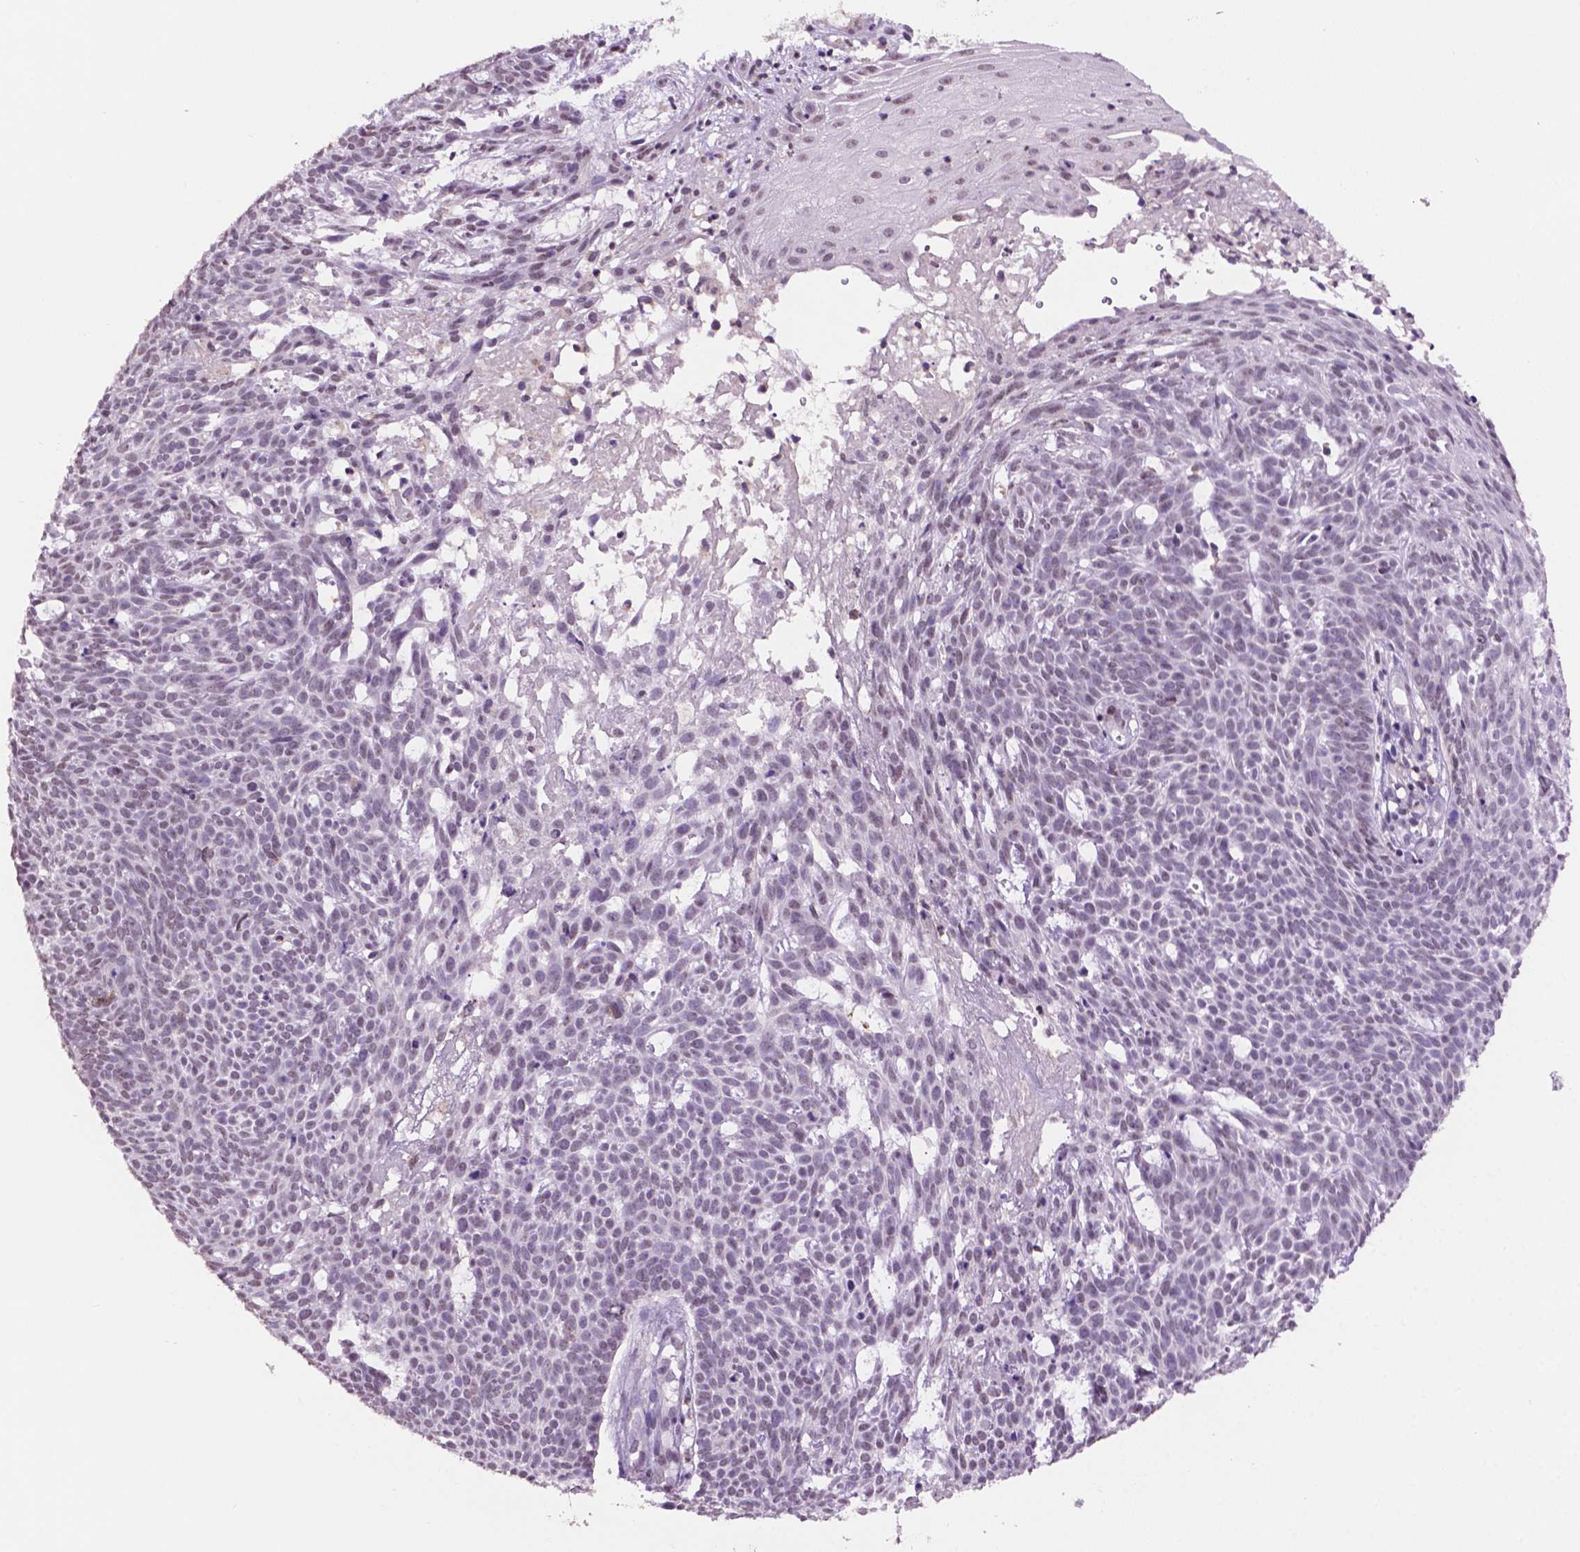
{"staining": {"intensity": "moderate", "quantity": "<25%", "location": "nuclear"}, "tissue": "skin cancer", "cell_type": "Tumor cells", "image_type": "cancer", "snomed": [{"axis": "morphology", "description": "Basal cell carcinoma"}, {"axis": "topography", "description": "Skin"}], "caption": "Moderate nuclear protein expression is present in about <25% of tumor cells in skin cancer (basal cell carcinoma). (DAB (3,3'-diaminobenzidine) IHC with brightfield microscopy, high magnification).", "gene": "PTPN6", "patient": {"sex": "male", "age": 59}}